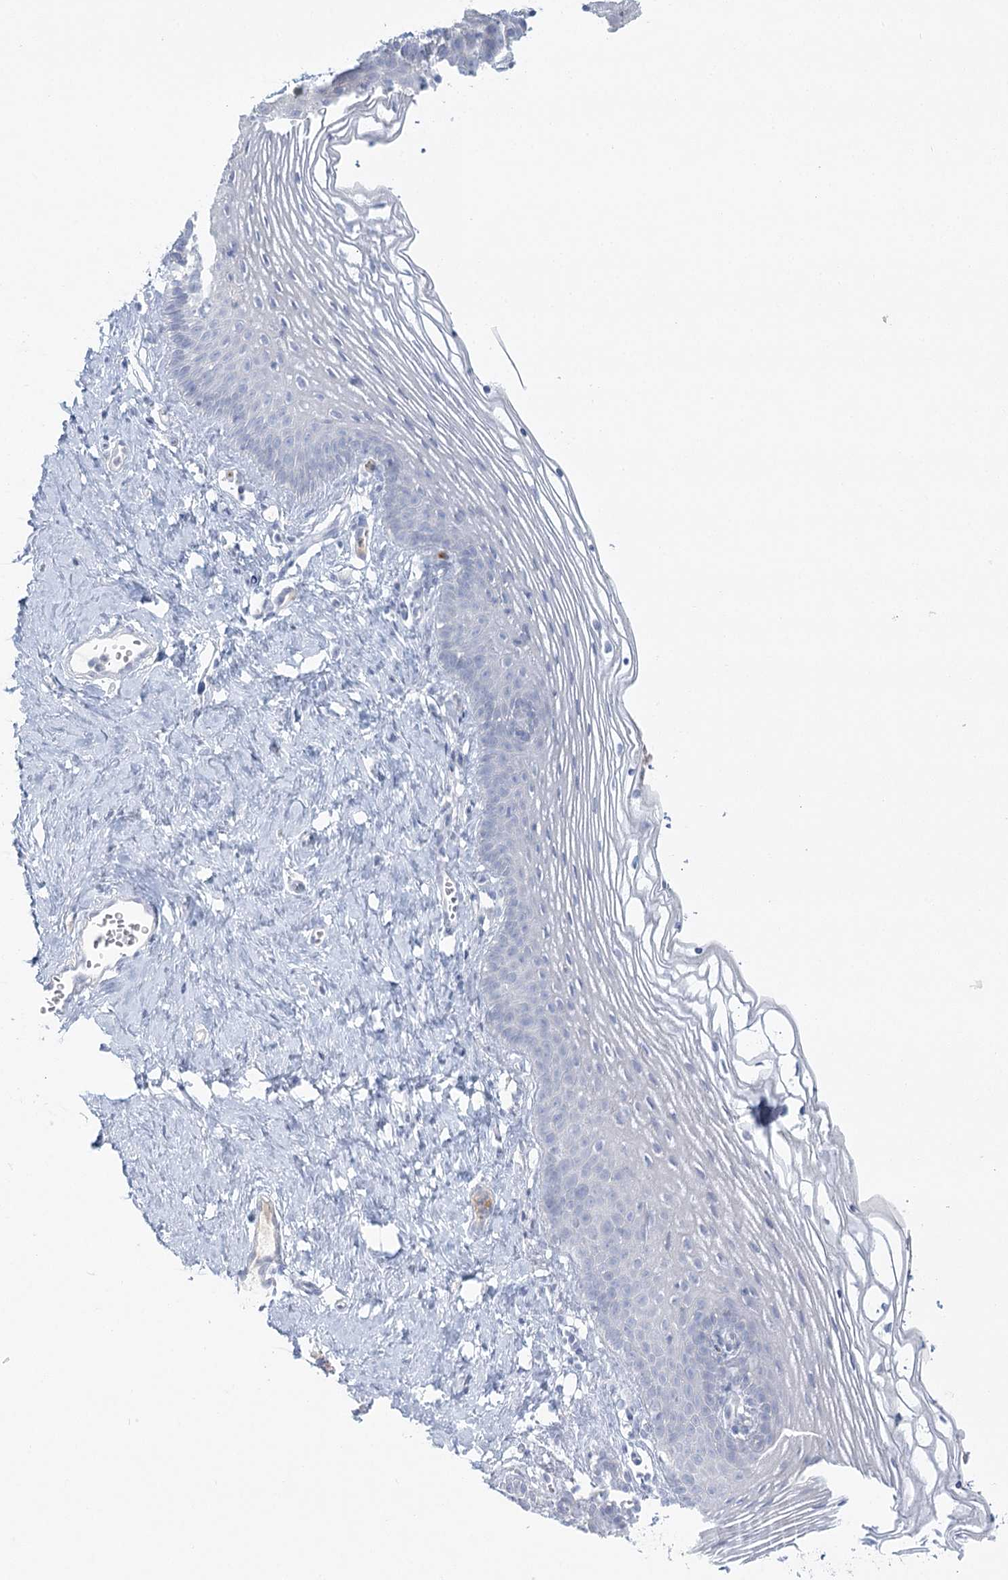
{"staining": {"intensity": "negative", "quantity": "none", "location": "none"}, "tissue": "vagina", "cell_type": "Squamous epithelial cells", "image_type": "normal", "snomed": [{"axis": "morphology", "description": "Normal tissue, NOS"}, {"axis": "topography", "description": "Vagina"}], "caption": "A photomicrograph of vagina stained for a protein shows no brown staining in squamous epithelial cells. (DAB immunohistochemistry (IHC) with hematoxylin counter stain).", "gene": "DMGDH", "patient": {"sex": "female", "age": 32}}